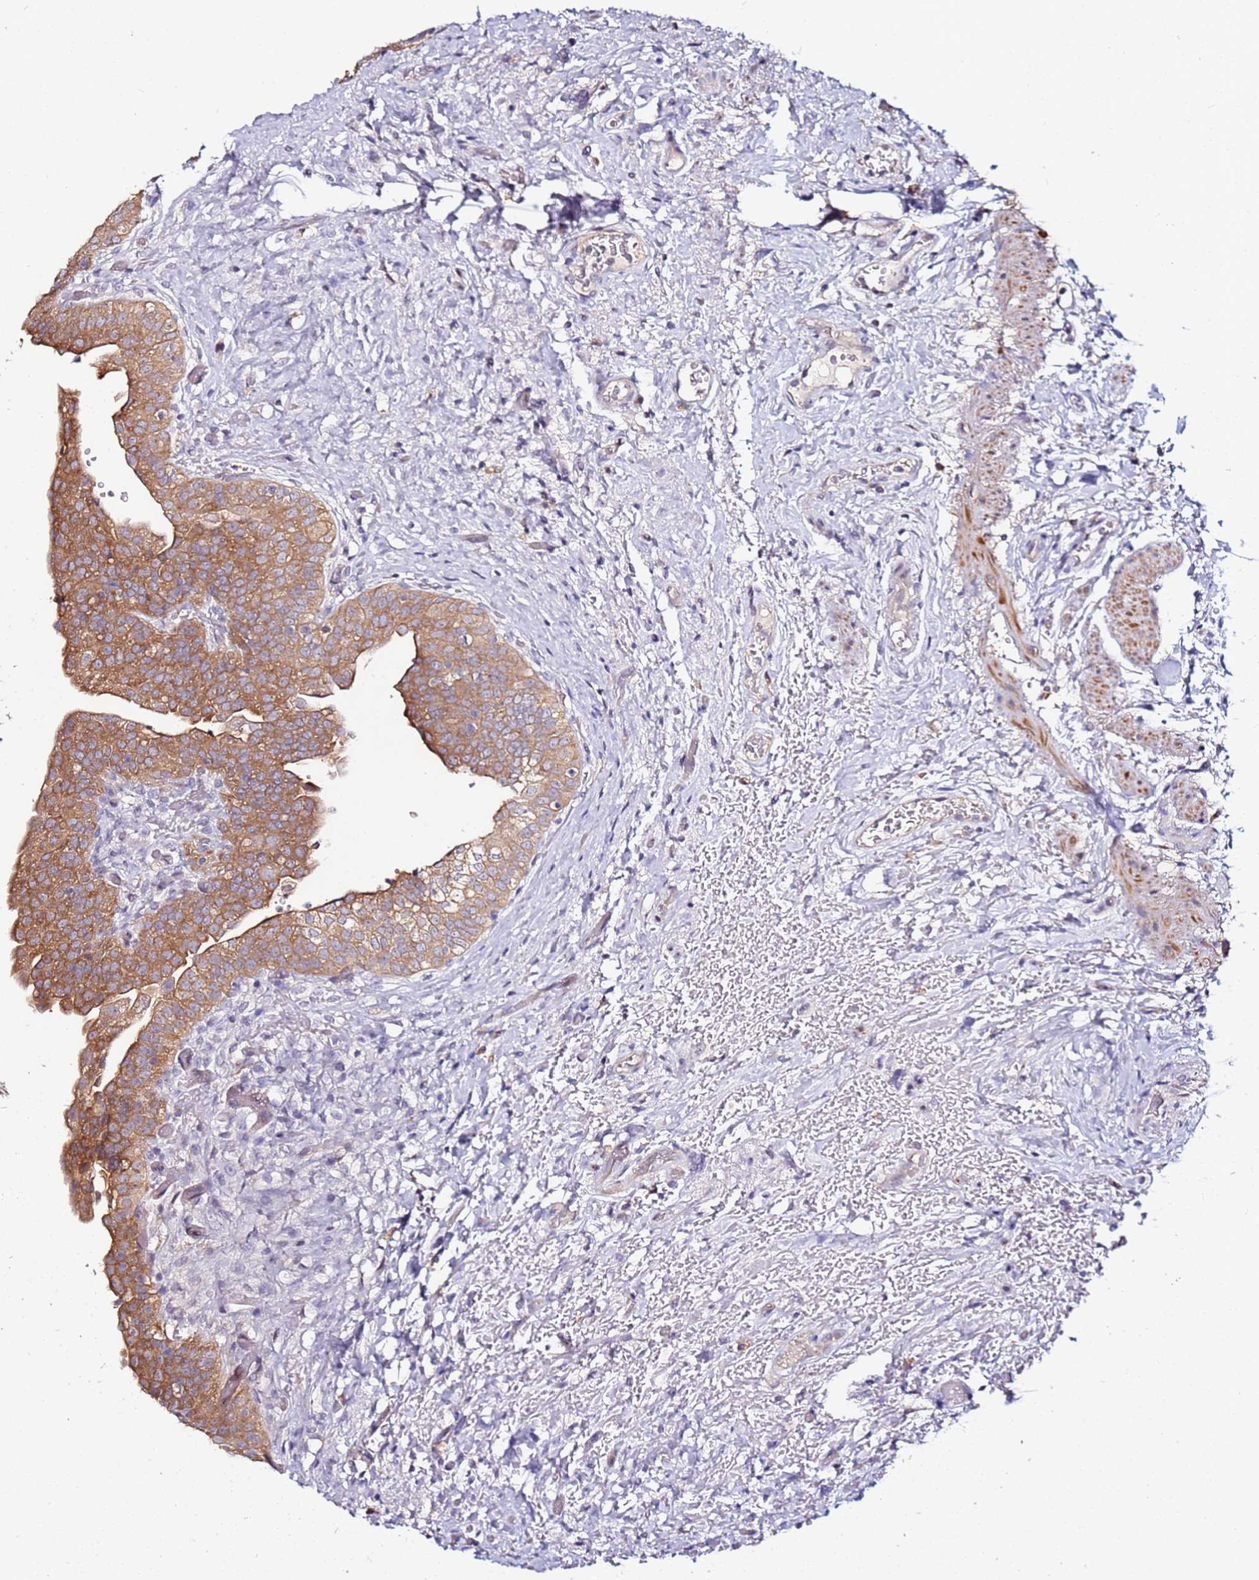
{"staining": {"intensity": "moderate", "quantity": ">75%", "location": "cytoplasmic/membranous"}, "tissue": "urinary bladder", "cell_type": "Urothelial cells", "image_type": "normal", "snomed": [{"axis": "morphology", "description": "Normal tissue, NOS"}, {"axis": "topography", "description": "Urinary bladder"}], "caption": "IHC image of benign urinary bladder stained for a protein (brown), which demonstrates medium levels of moderate cytoplasmic/membranous positivity in about >75% of urothelial cells.", "gene": "SRRM5", "patient": {"sex": "male", "age": 69}}